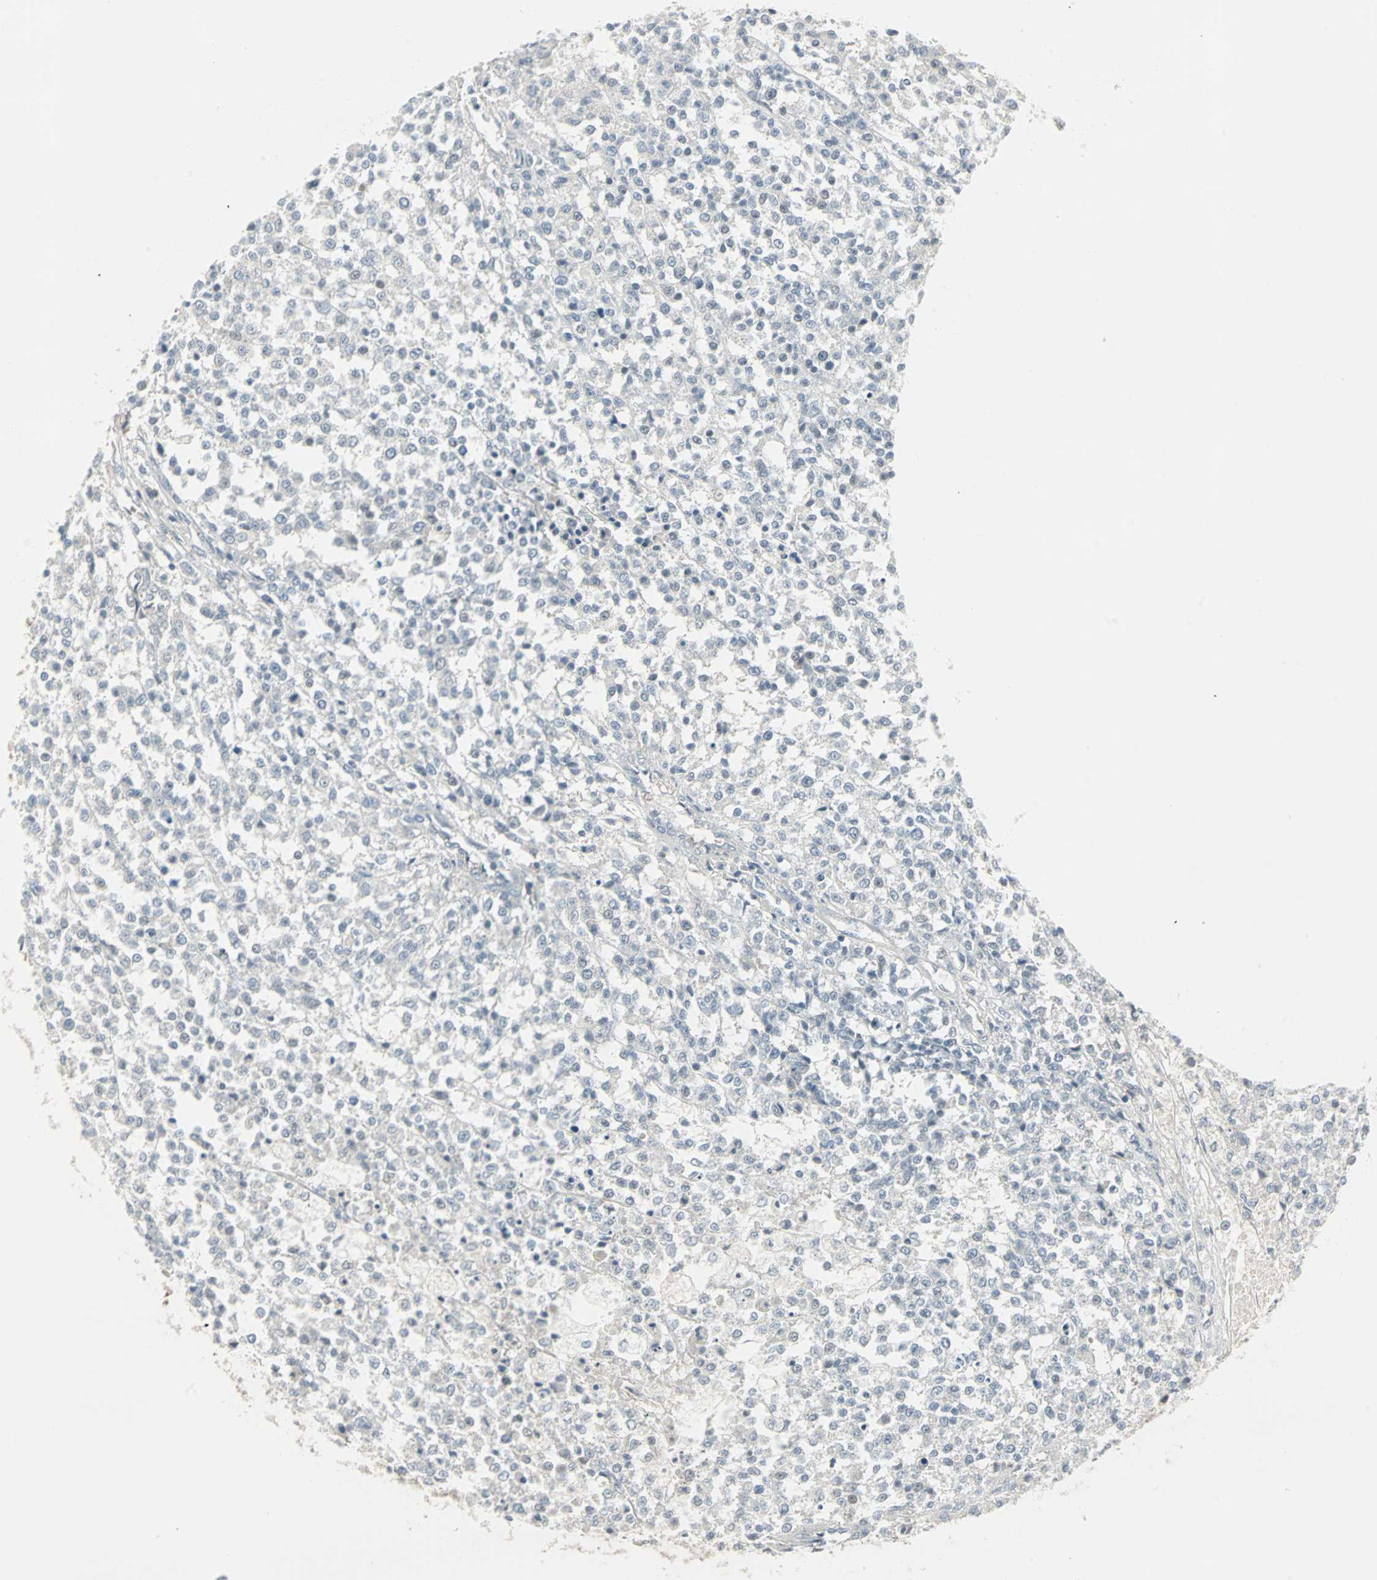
{"staining": {"intensity": "negative", "quantity": "none", "location": "none"}, "tissue": "testis cancer", "cell_type": "Tumor cells", "image_type": "cancer", "snomed": [{"axis": "morphology", "description": "Seminoma, NOS"}, {"axis": "topography", "description": "Testis"}], "caption": "Tumor cells are negative for brown protein staining in testis cancer (seminoma). (Brightfield microscopy of DAB IHC at high magnification).", "gene": "ZSCAN32", "patient": {"sex": "male", "age": 59}}